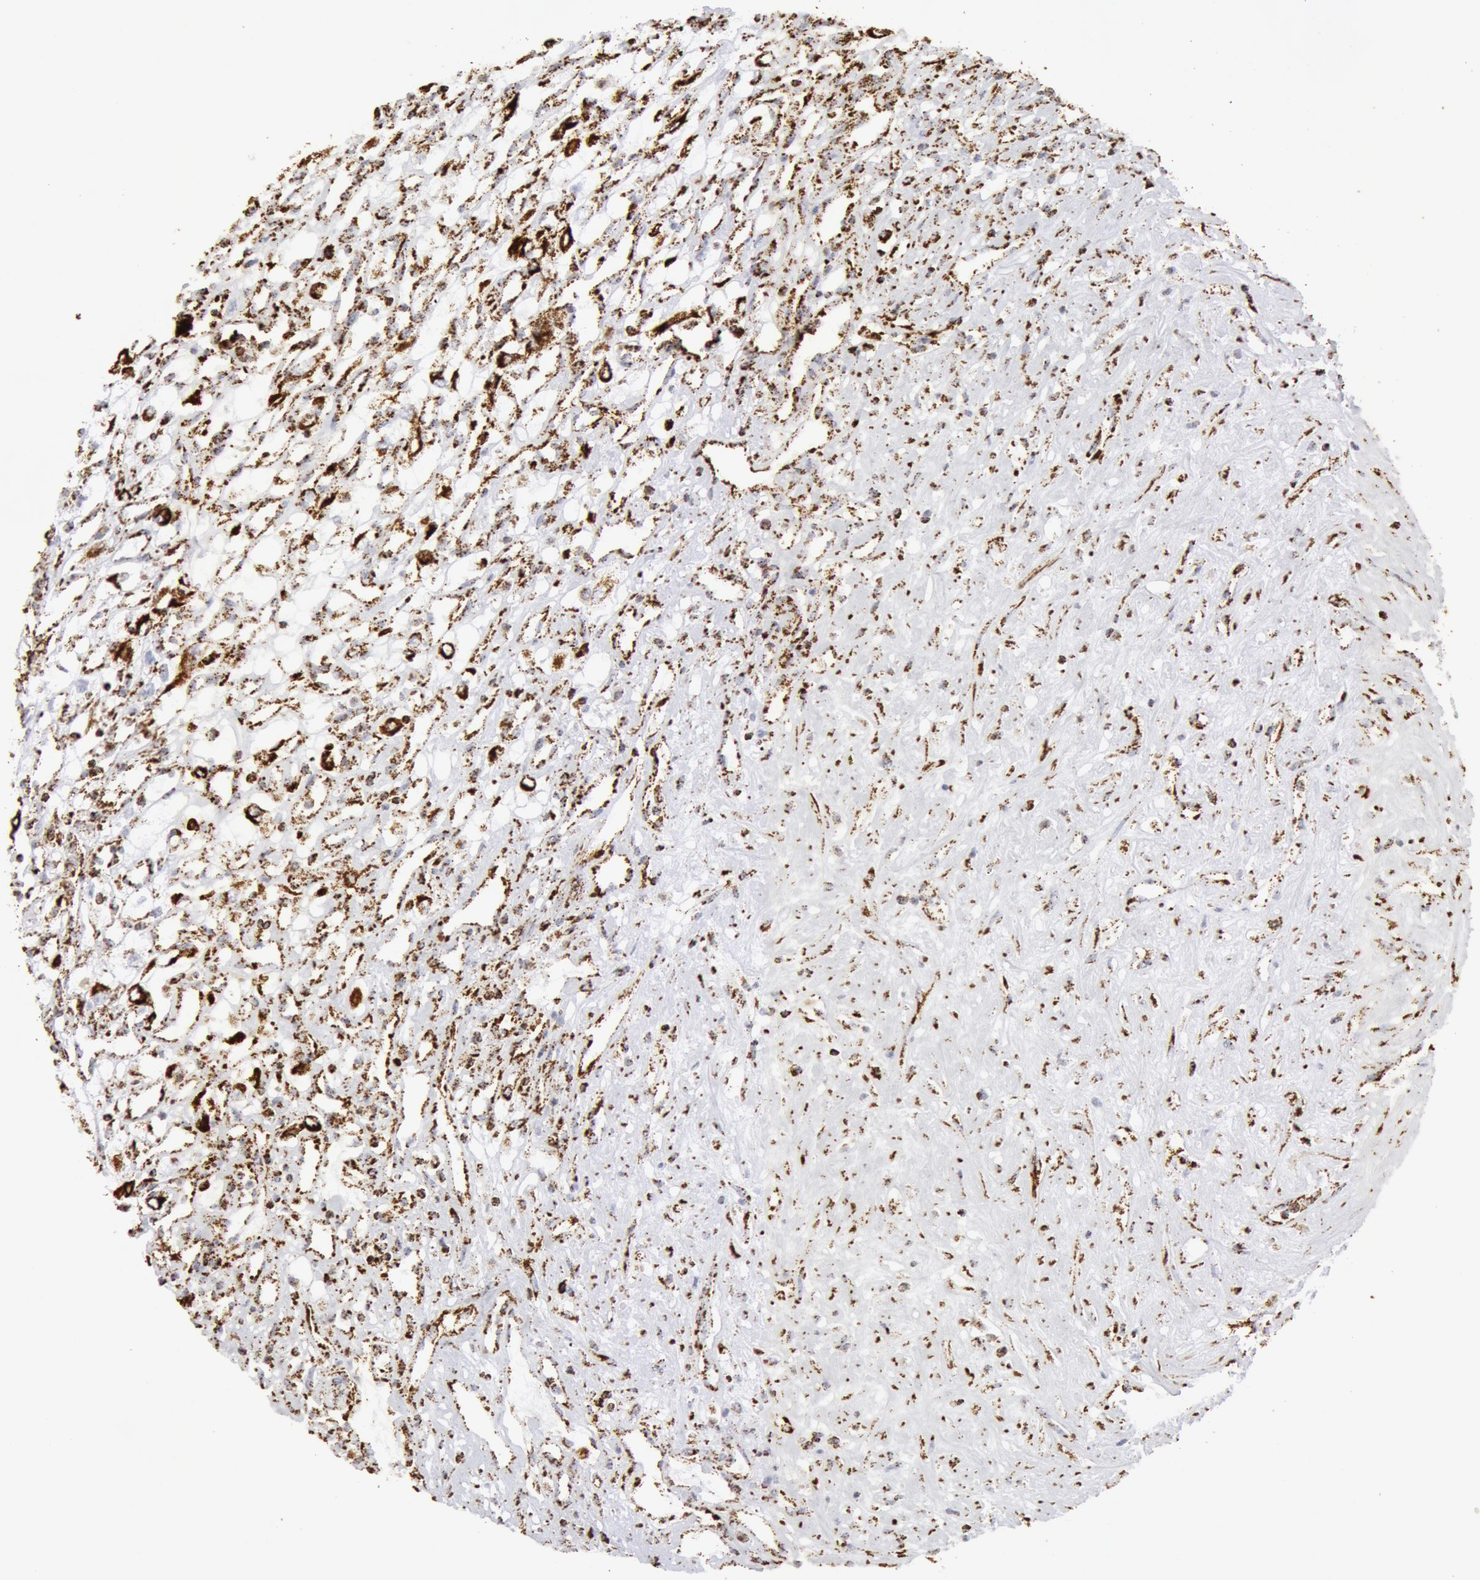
{"staining": {"intensity": "strong", "quantity": ">75%", "location": "cytoplasmic/membranous"}, "tissue": "renal cancer", "cell_type": "Tumor cells", "image_type": "cancer", "snomed": [{"axis": "morphology", "description": "Adenocarcinoma, NOS"}, {"axis": "topography", "description": "Kidney"}], "caption": "Renal cancer was stained to show a protein in brown. There is high levels of strong cytoplasmic/membranous staining in about >75% of tumor cells. Using DAB (3,3'-diaminobenzidine) (brown) and hematoxylin (blue) stains, captured at high magnification using brightfield microscopy.", "gene": "ATP5F1B", "patient": {"sex": "male", "age": 57}}